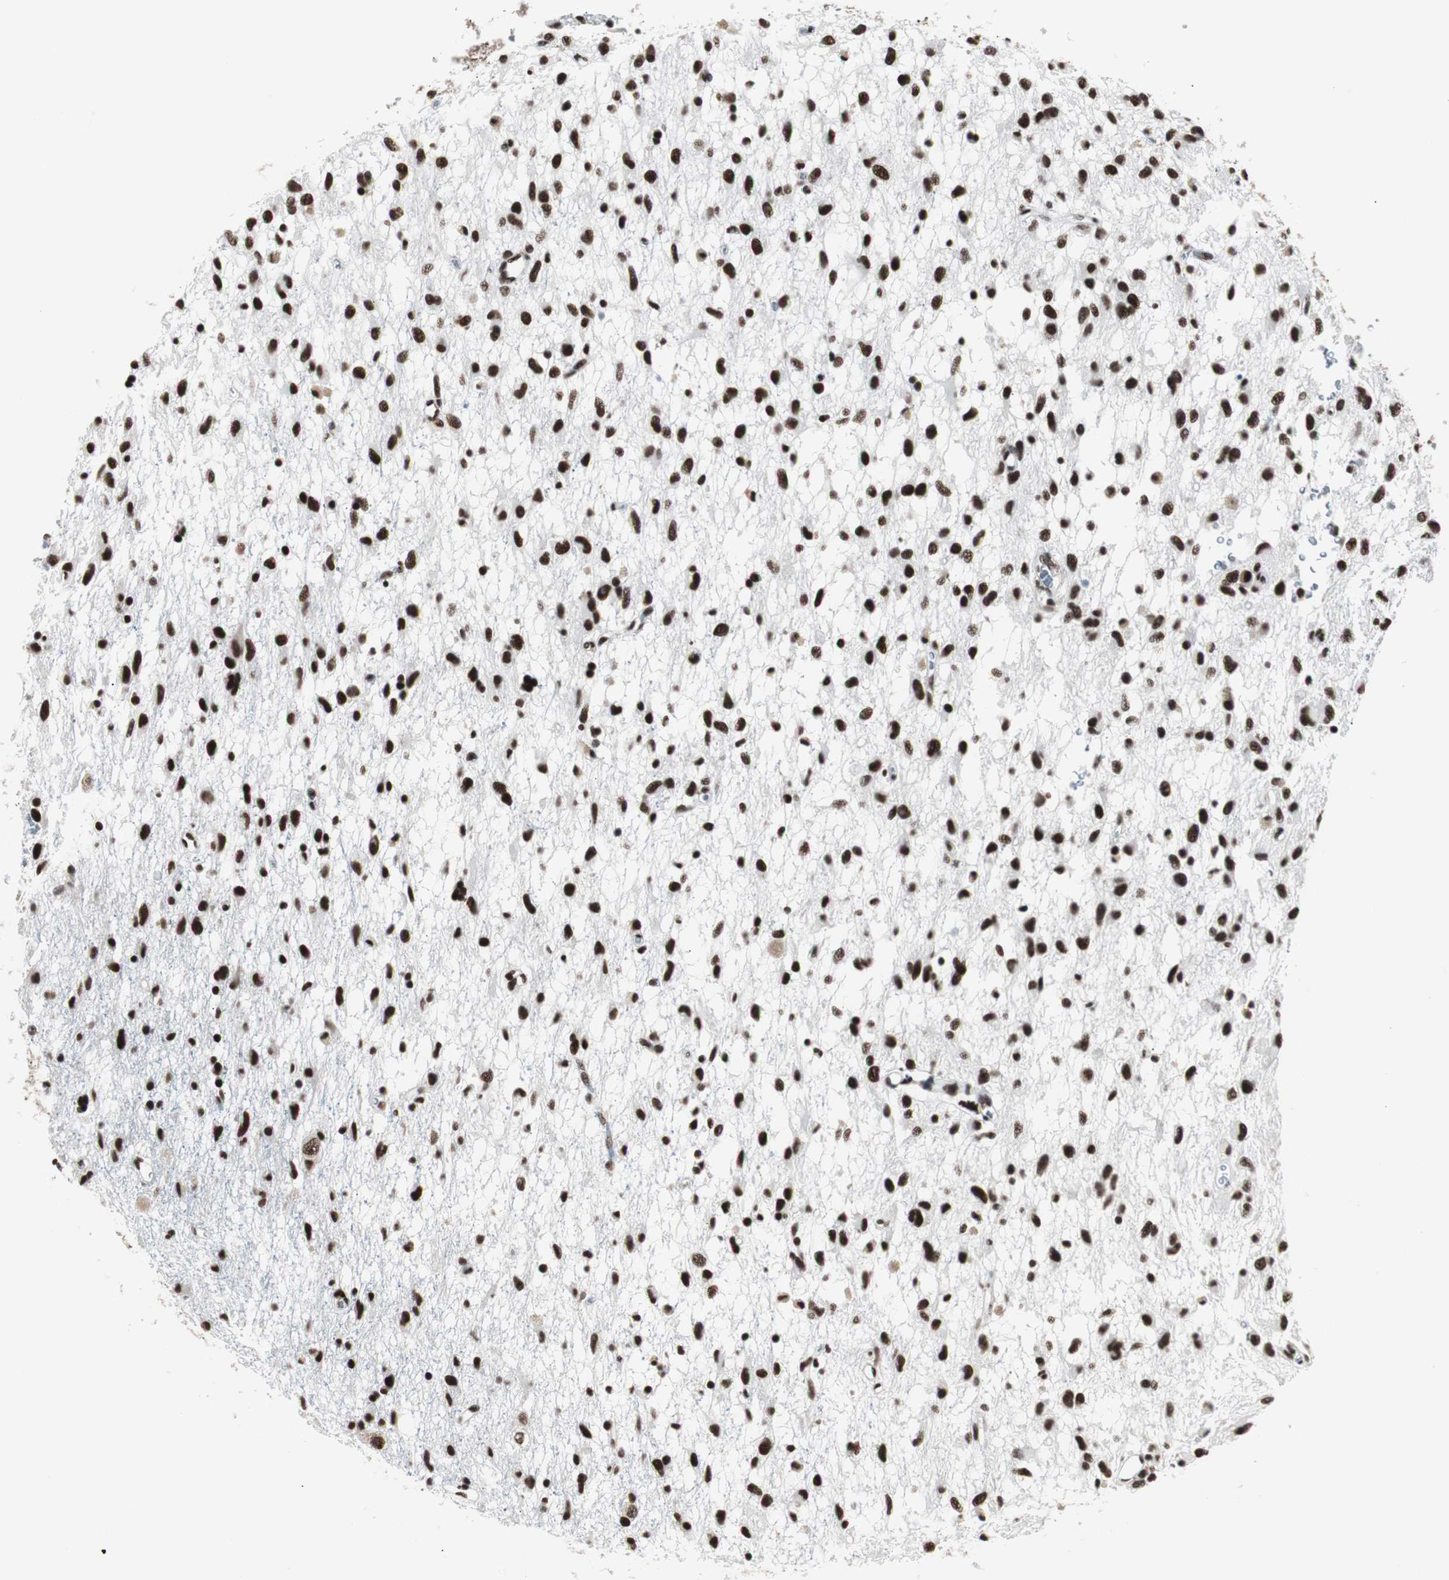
{"staining": {"intensity": "strong", "quantity": ">75%", "location": "nuclear"}, "tissue": "glioma", "cell_type": "Tumor cells", "image_type": "cancer", "snomed": [{"axis": "morphology", "description": "Glioma, malignant, Low grade"}, {"axis": "topography", "description": "Brain"}], "caption": "A high amount of strong nuclear positivity is appreciated in approximately >75% of tumor cells in malignant glioma (low-grade) tissue.", "gene": "XRCC1", "patient": {"sex": "male", "age": 77}}